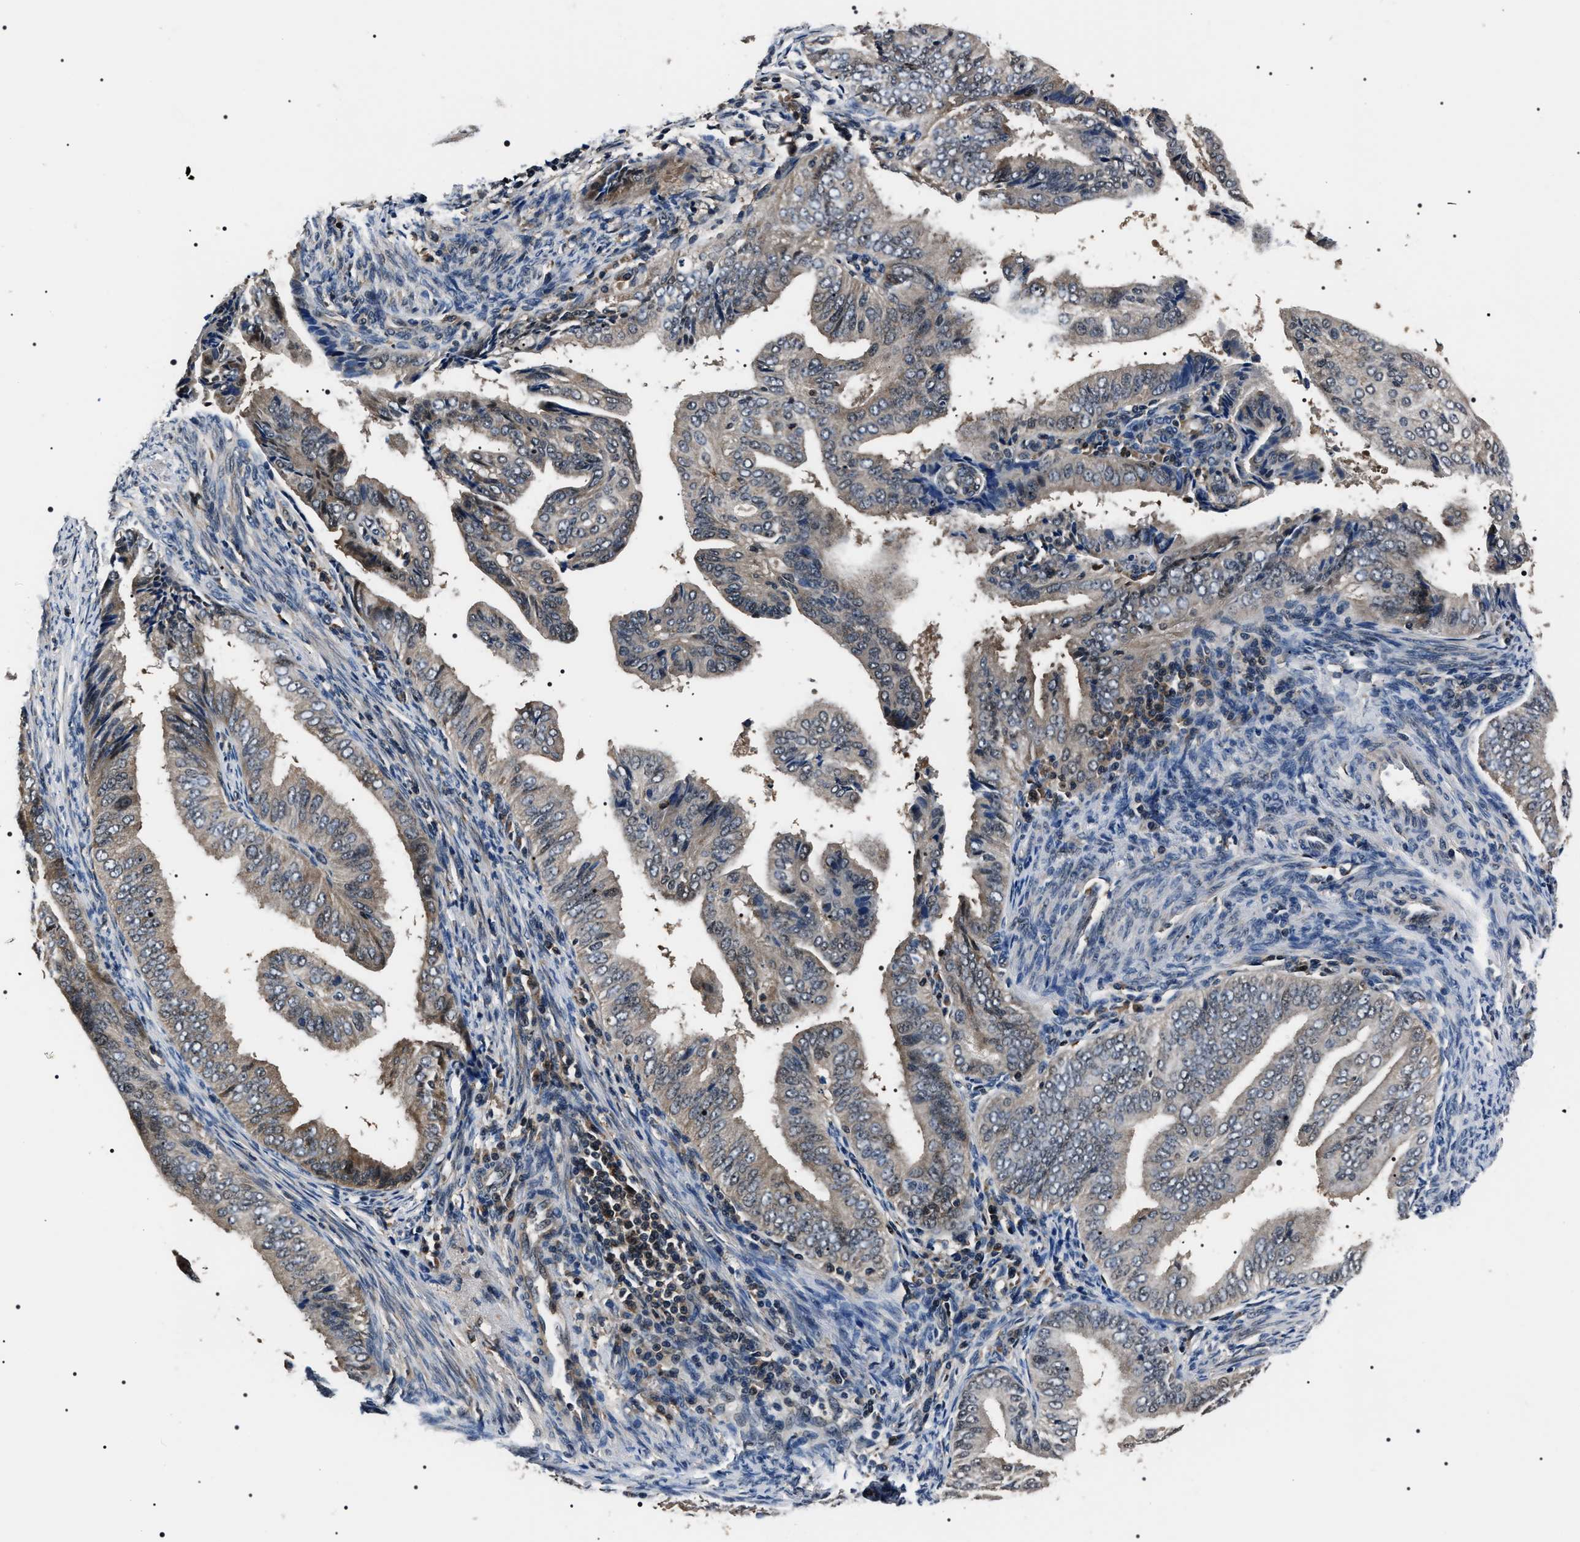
{"staining": {"intensity": "weak", "quantity": "25%-75%", "location": "cytoplasmic/membranous"}, "tissue": "endometrial cancer", "cell_type": "Tumor cells", "image_type": "cancer", "snomed": [{"axis": "morphology", "description": "Adenocarcinoma, NOS"}, {"axis": "topography", "description": "Endometrium"}], "caption": "High-power microscopy captured an IHC histopathology image of endometrial cancer (adenocarcinoma), revealing weak cytoplasmic/membranous expression in about 25%-75% of tumor cells.", "gene": "SIPA1", "patient": {"sex": "female", "age": 58}}